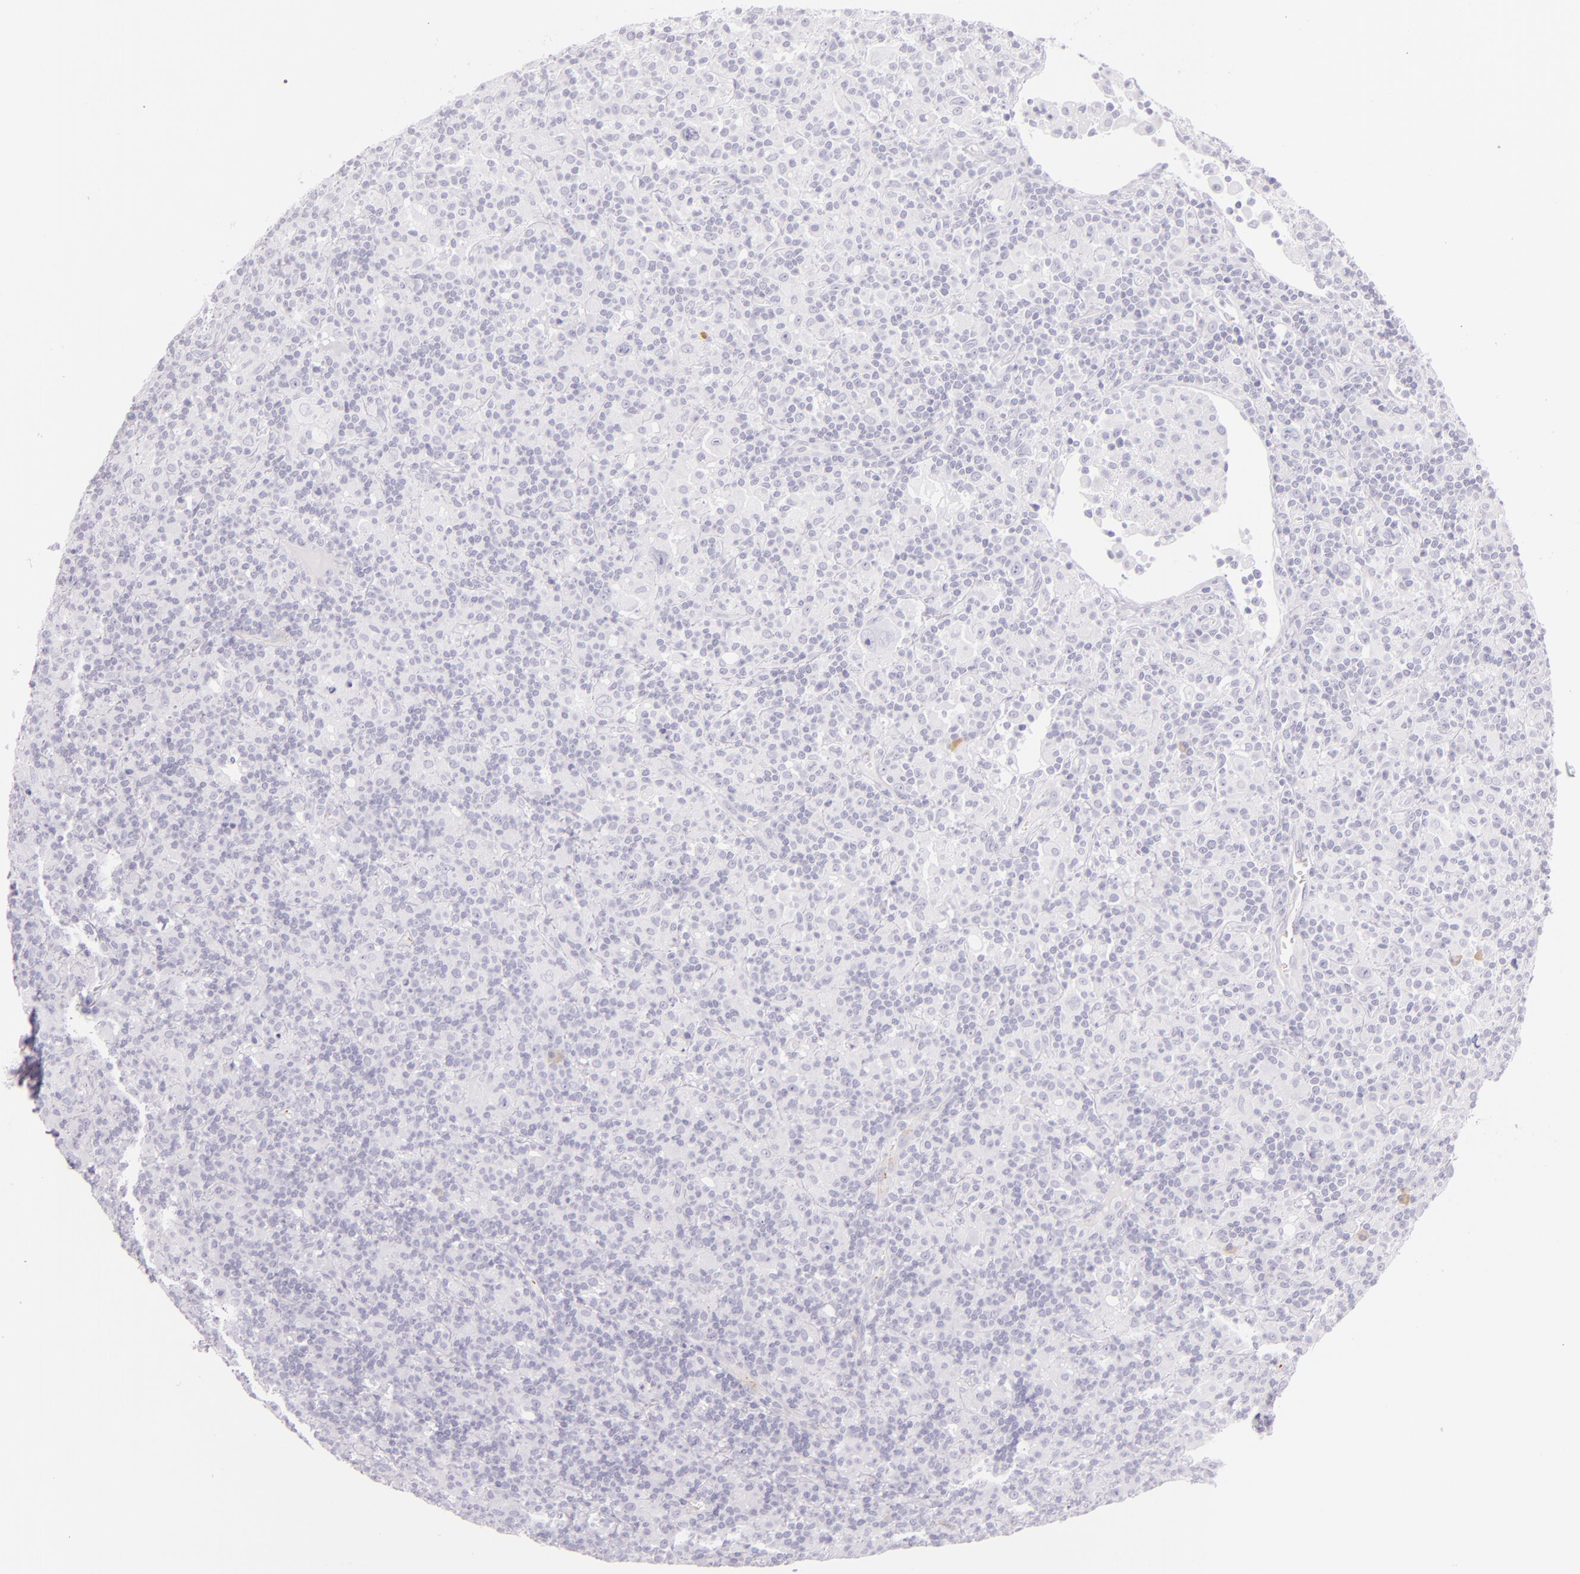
{"staining": {"intensity": "negative", "quantity": "none", "location": "none"}, "tissue": "lymphoma", "cell_type": "Tumor cells", "image_type": "cancer", "snomed": [{"axis": "morphology", "description": "Hodgkin's disease, NOS"}, {"axis": "topography", "description": "Lymph node"}], "caption": "Photomicrograph shows no significant protein staining in tumor cells of lymphoma.", "gene": "SELP", "patient": {"sex": "male", "age": 46}}